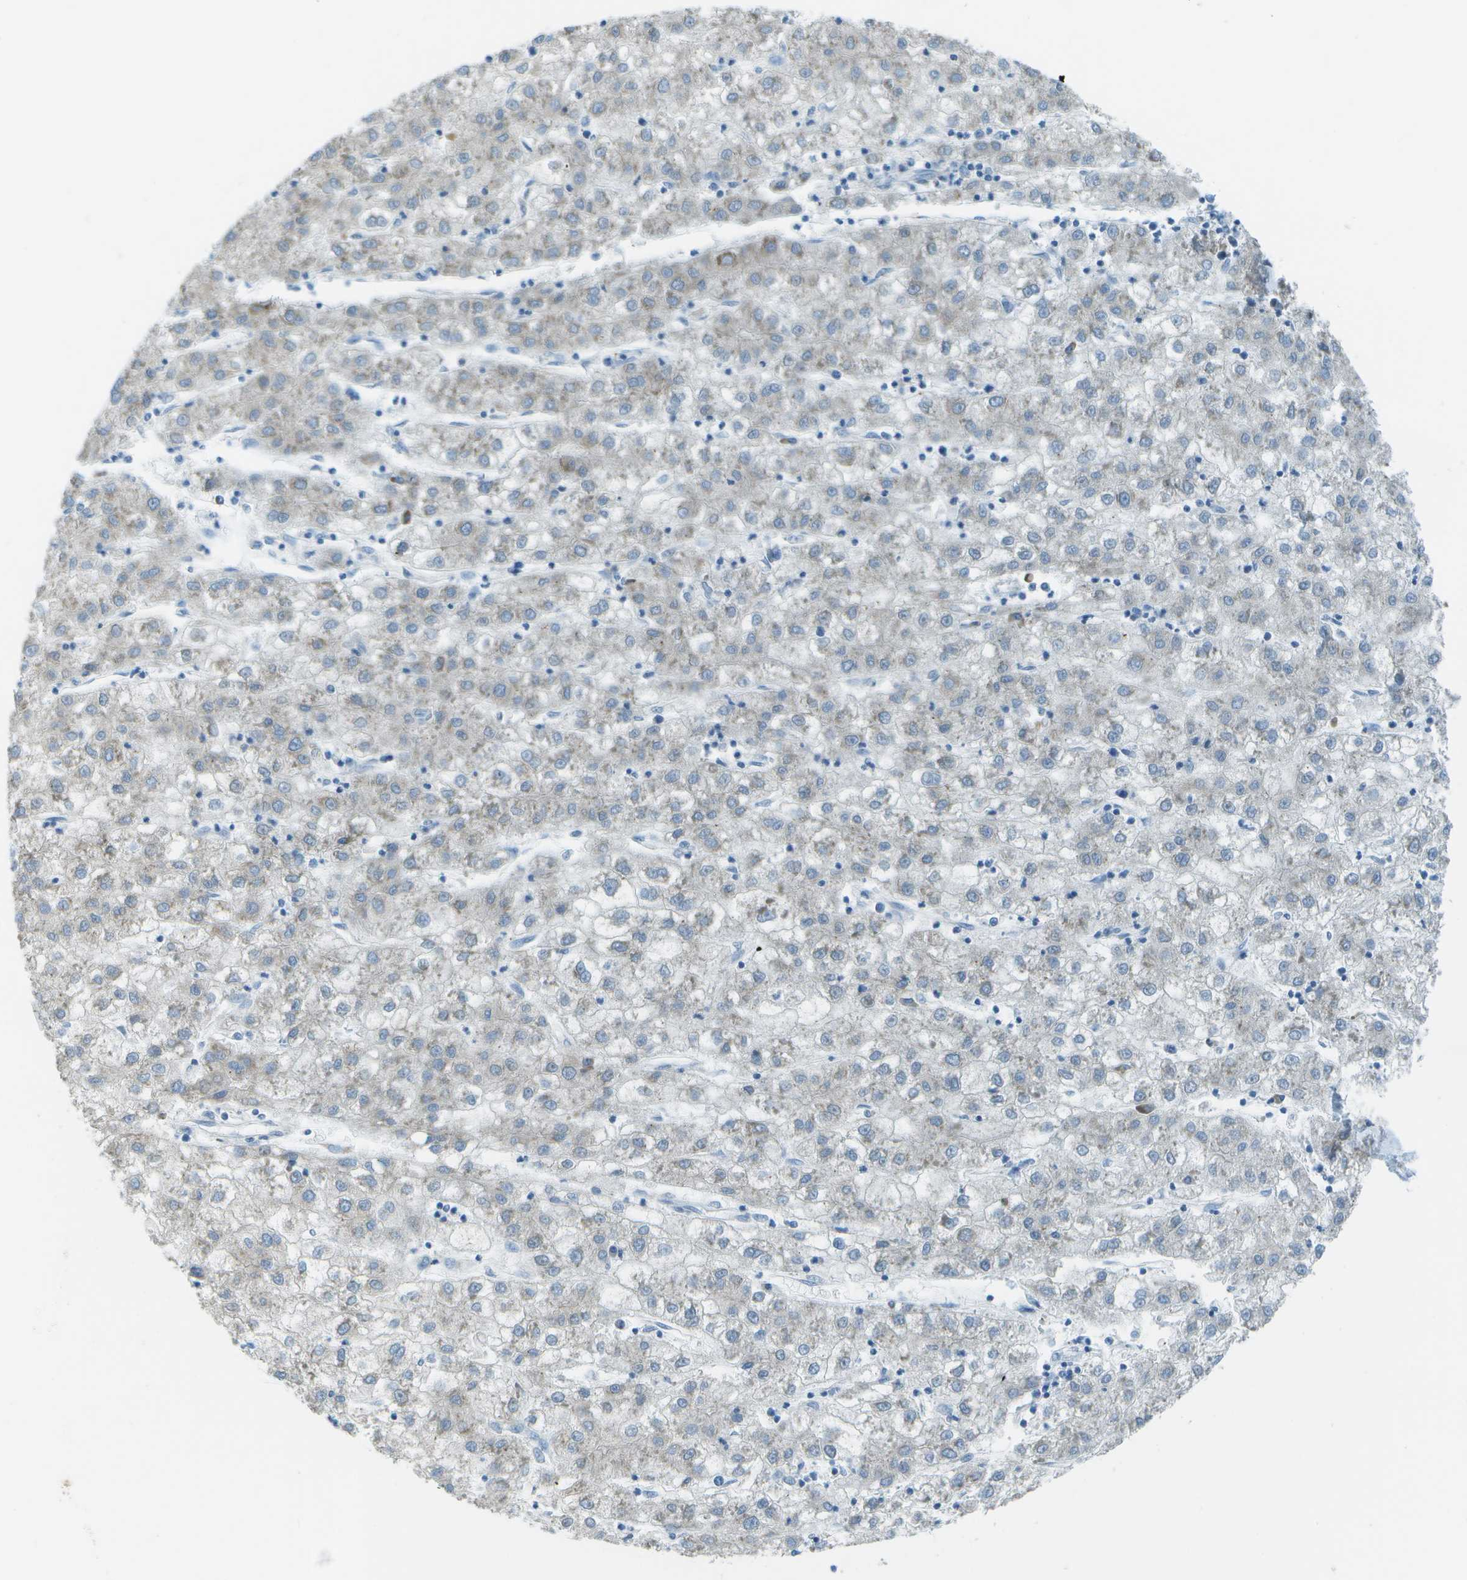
{"staining": {"intensity": "negative", "quantity": "none", "location": "none"}, "tissue": "liver cancer", "cell_type": "Tumor cells", "image_type": "cancer", "snomed": [{"axis": "morphology", "description": "Carcinoma, Hepatocellular, NOS"}, {"axis": "topography", "description": "Liver"}], "caption": "Human liver hepatocellular carcinoma stained for a protein using IHC displays no expression in tumor cells.", "gene": "KCTD3", "patient": {"sex": "male", "age": 72}}